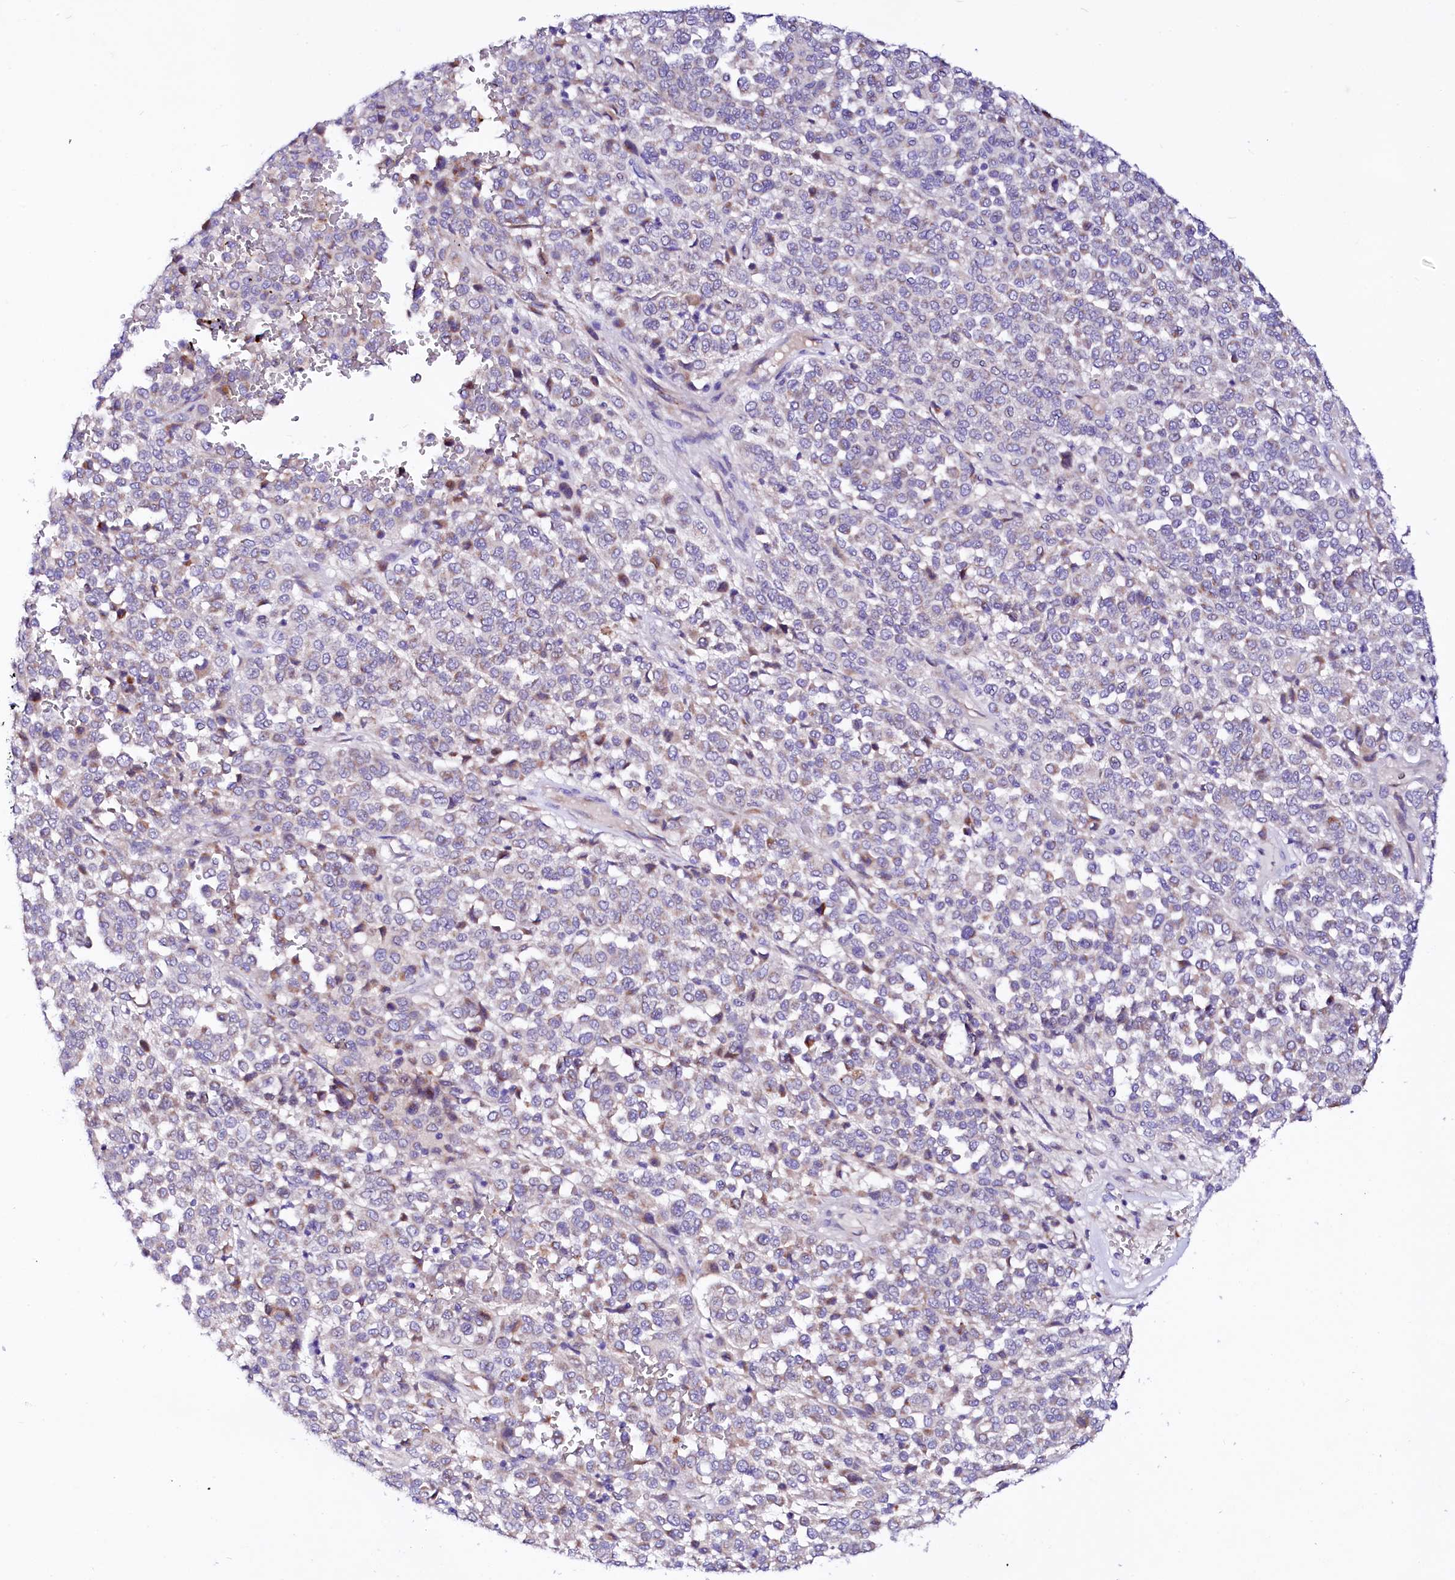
{"staining": {"intensity": "weak", "quantity": "25%-75%", "location": "cytoplasmic/membranous"}, "tissue": "melanoma", "cell_type": "Tumor cells", "image_type": "cancer", "snomed": [{"axis": "morphology", "description": "Malignant melanoma, Metastatic site"}, {"axis": "topography", "description": "Pancreas"}], "caption": "A high-resolution photomicrograph shows immunohistochemistry (IHC) staining of melanoma, which displays weak cytoplasmic/membranous positivity in approximately 25%-75% of tumor cells.", "gene": "BTBD16", "patient": {"sex": "female", "age": 30}}